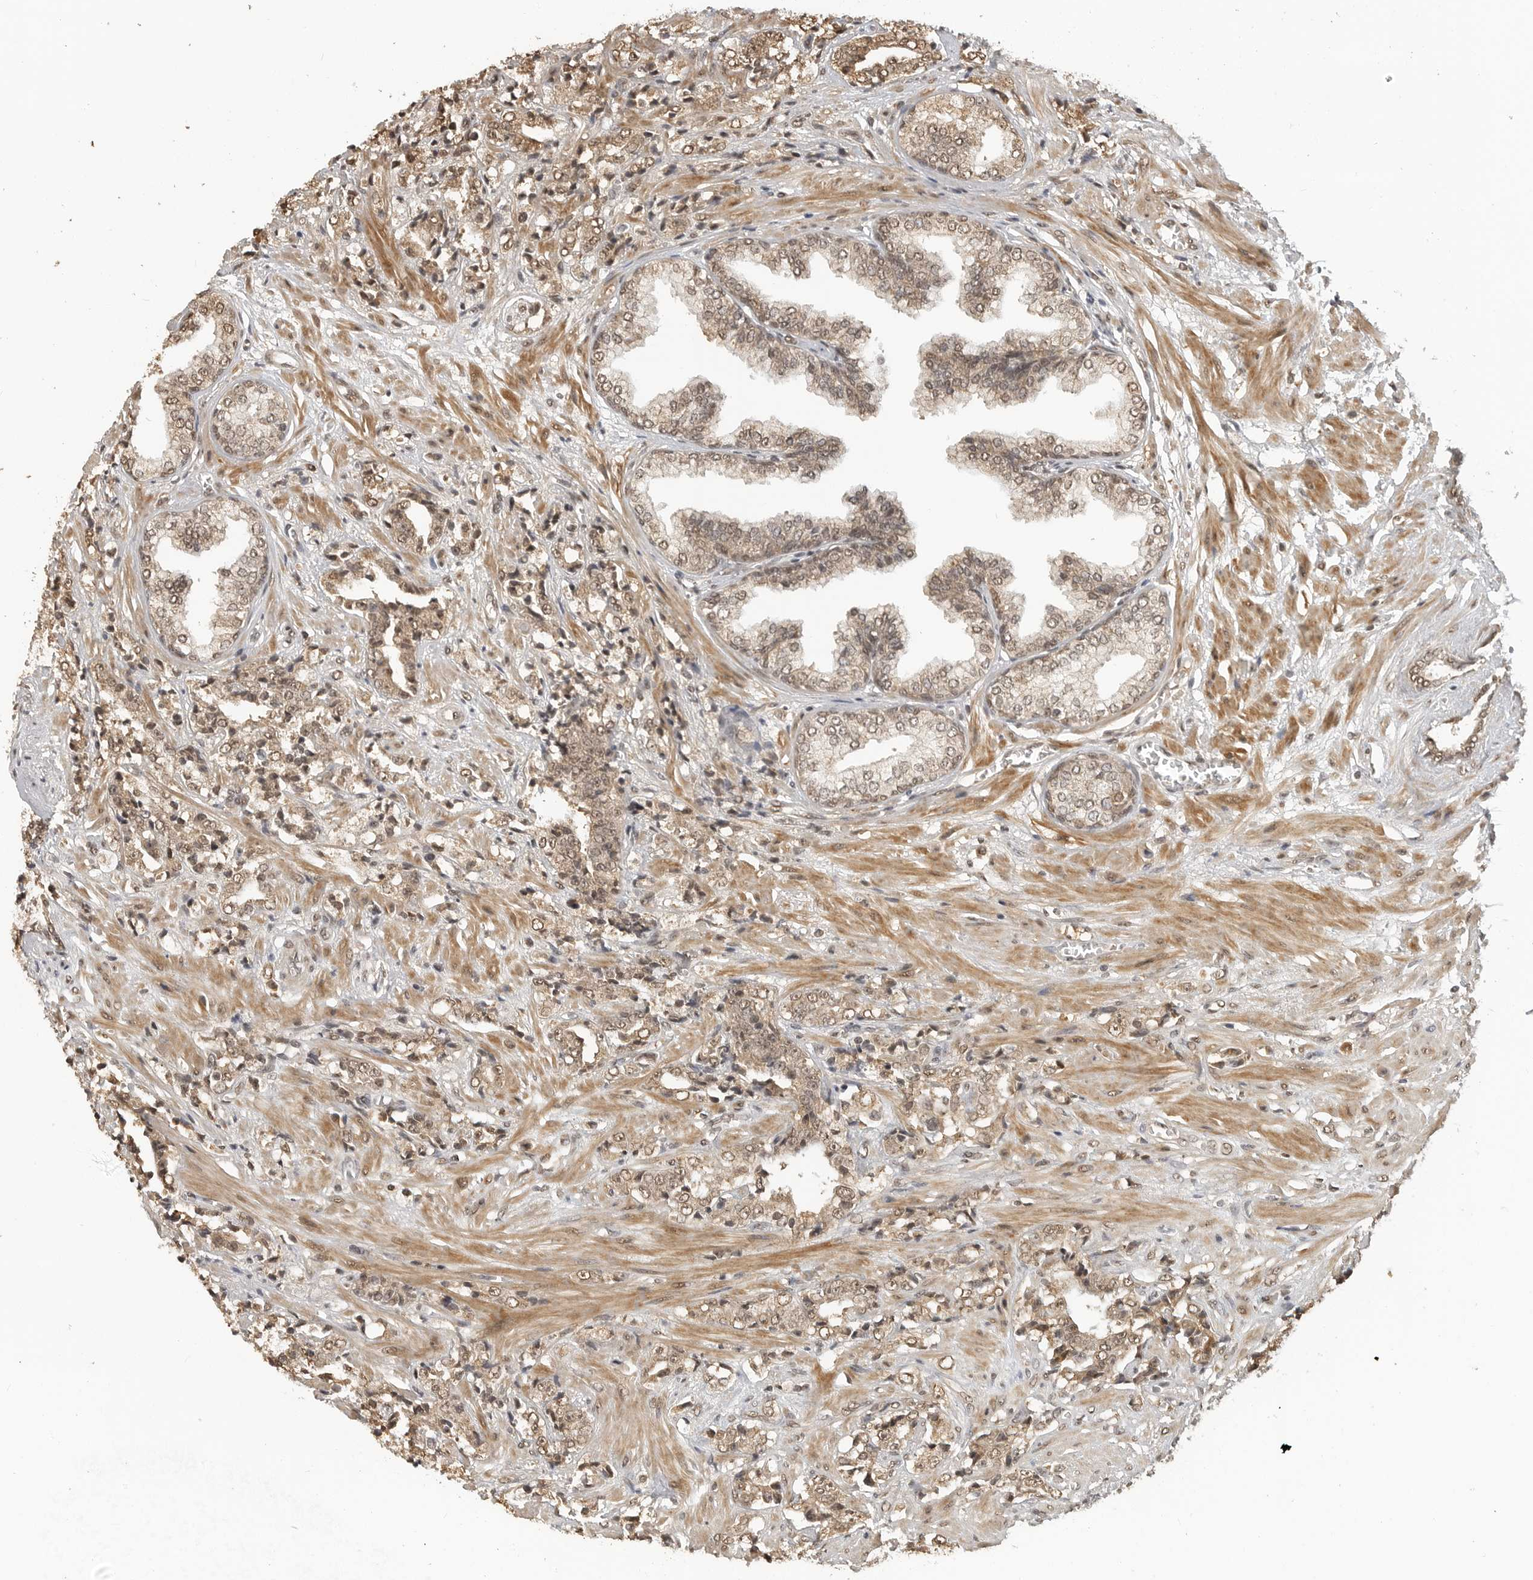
{"staining": {"intensity": "weak", "quantity": ">75%", "location": "nuclear"}, "tissue": "prostate cancer", "cell_type": "Tumor cells", "image_type": "cancer", "snomed": [{"axis": "morphology", "description": "Adenocarcinoma, High grade"}, {"axis": "topography", "description": "Prostate"}], "caption": "Prostate cancer stained for a protein (brown) reveals weak nuclear positive staining in about >75% of tumor cells.", "gene": "CLOCK", "patient": {"sex": "male", "age": 71}}